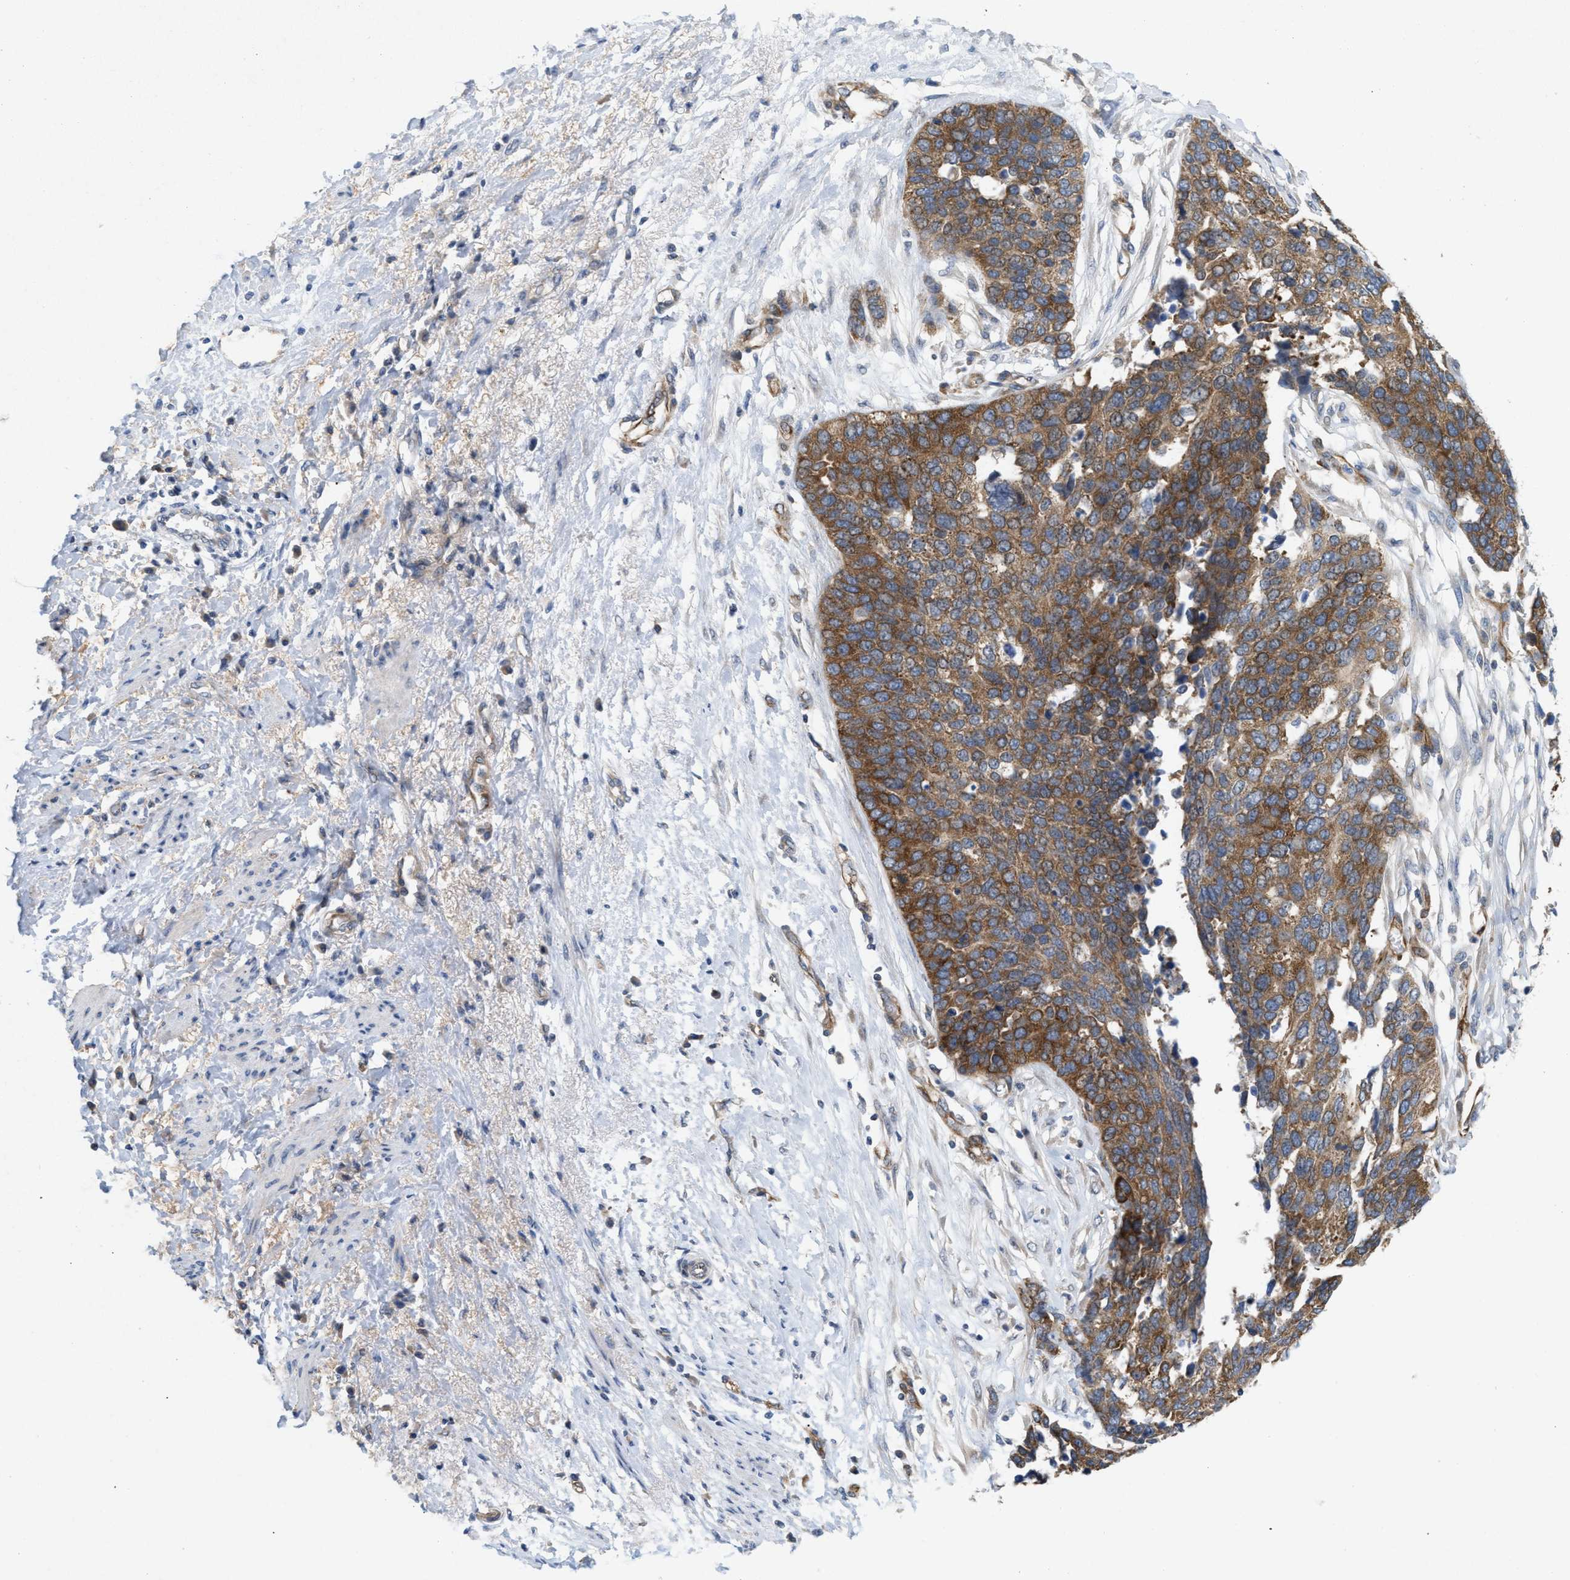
{"staining": {"intensity": "strong", "quantity": ">75%", "location": "cytoplasmic/membranous"}, "tissue": "ovarian cancer", "cell_type": "Tumor cells", "image_type": "cancer", "snomed": [{"axis": "morphology", "description": "Cystadenocarcinoma, serous, NOS"}, {"axis": "topography", "description": "Ovary"}], "caption": "Ovarian cancer stained with DAB IHC shows high levels of strong cytoplasmic/membranous positivity in about >75% of tumor cells.", "gene": "UBAP2", "patient": {"sex": "female", "age": 44}}